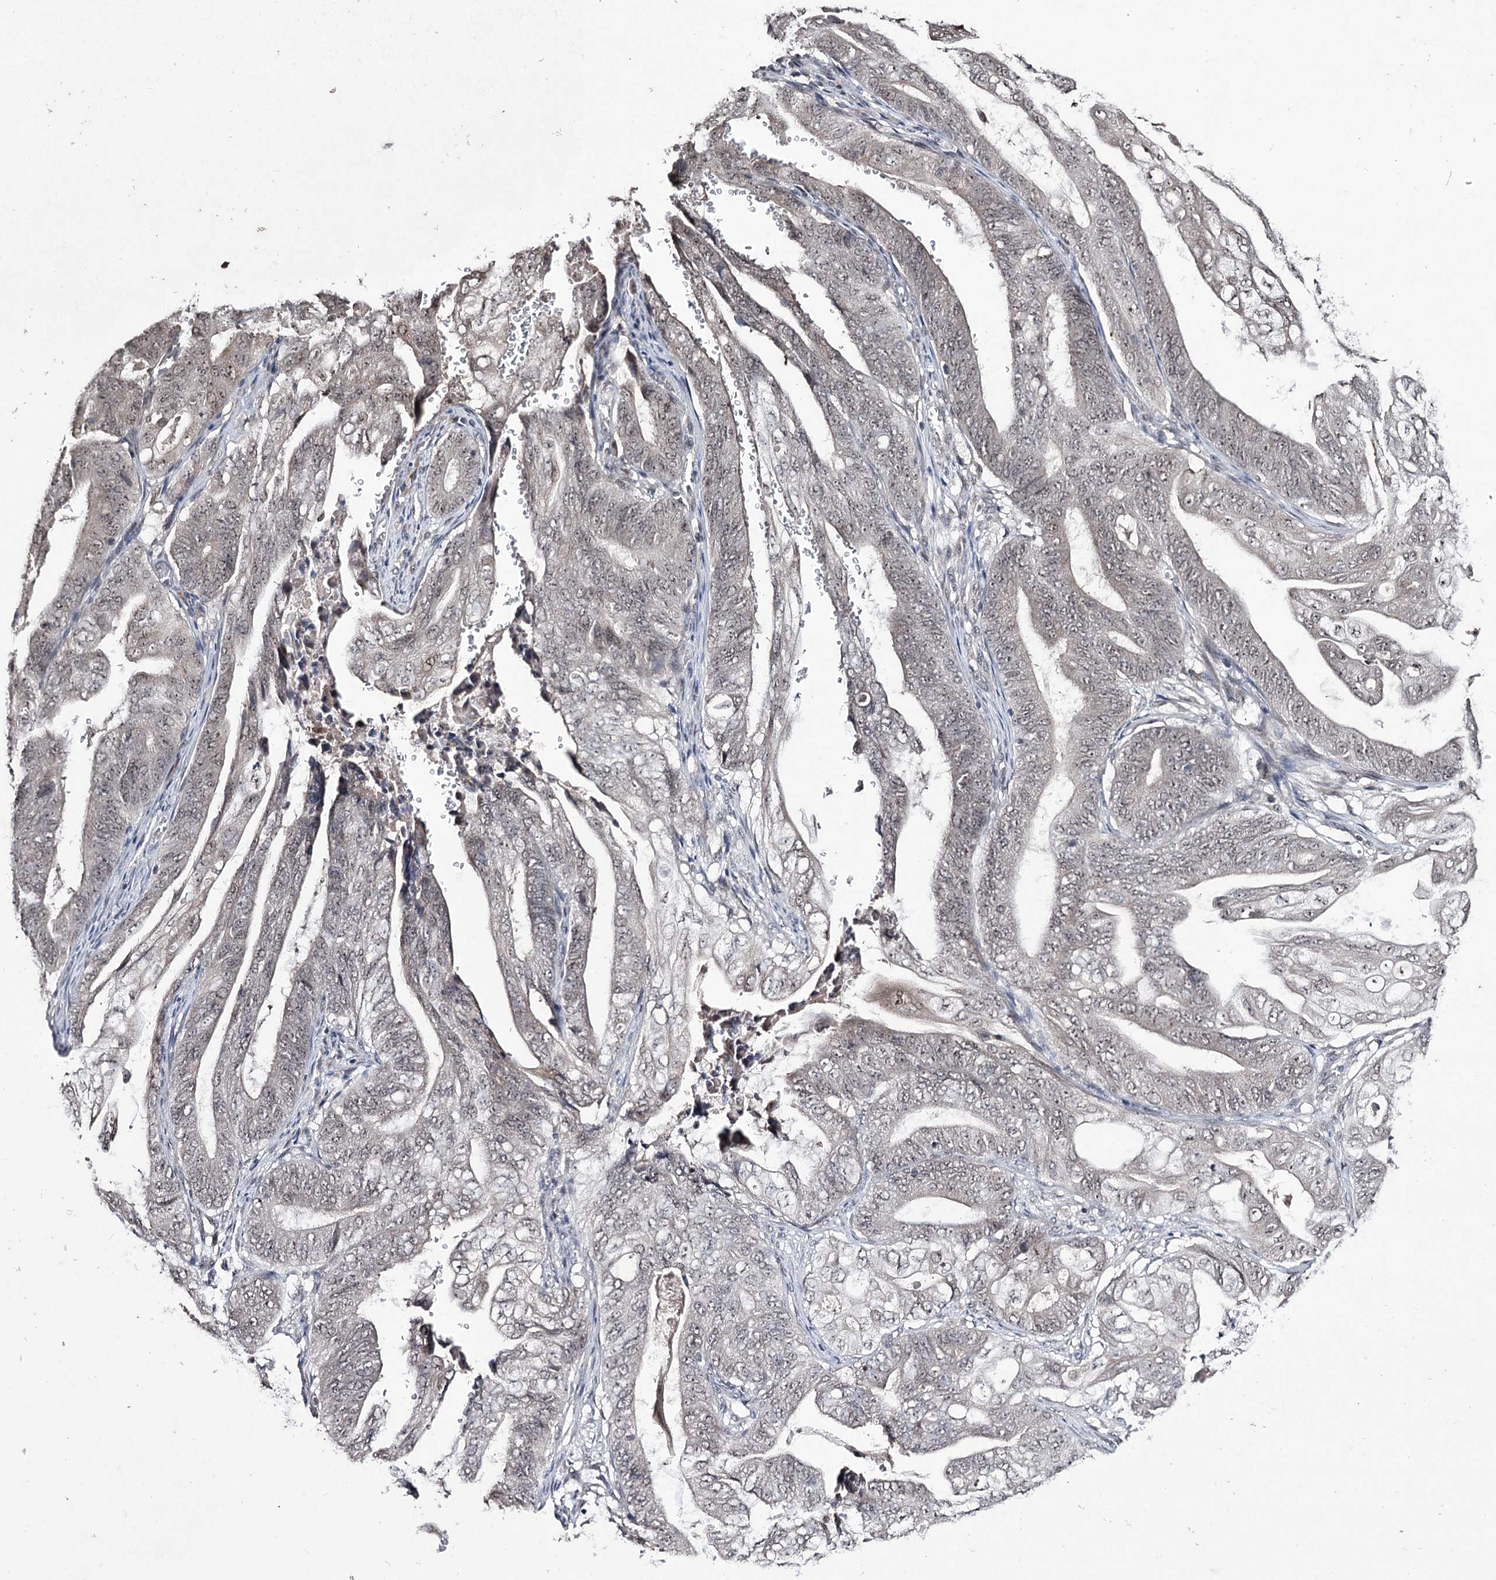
{"staining": {"intensity": "weak", "quantity": "25%-75%", "location": "nuclear"}, "tissue": "stomach cancer", "cell_type": "Tumor cells", "image_type": "cancer", "snomed": [{"axis": "morphology", "description": "Adenocarcinoma, NOS"}, {"axis": "topography", "description": "Stomach"}], "caption": "Adenocarcinoma (stomach) tissue reveals weak nuclear positivity in approximately 25%-75% of tumor cells", "gene": "VGLL4", "patient": {"sex": "female", "age": 73}}